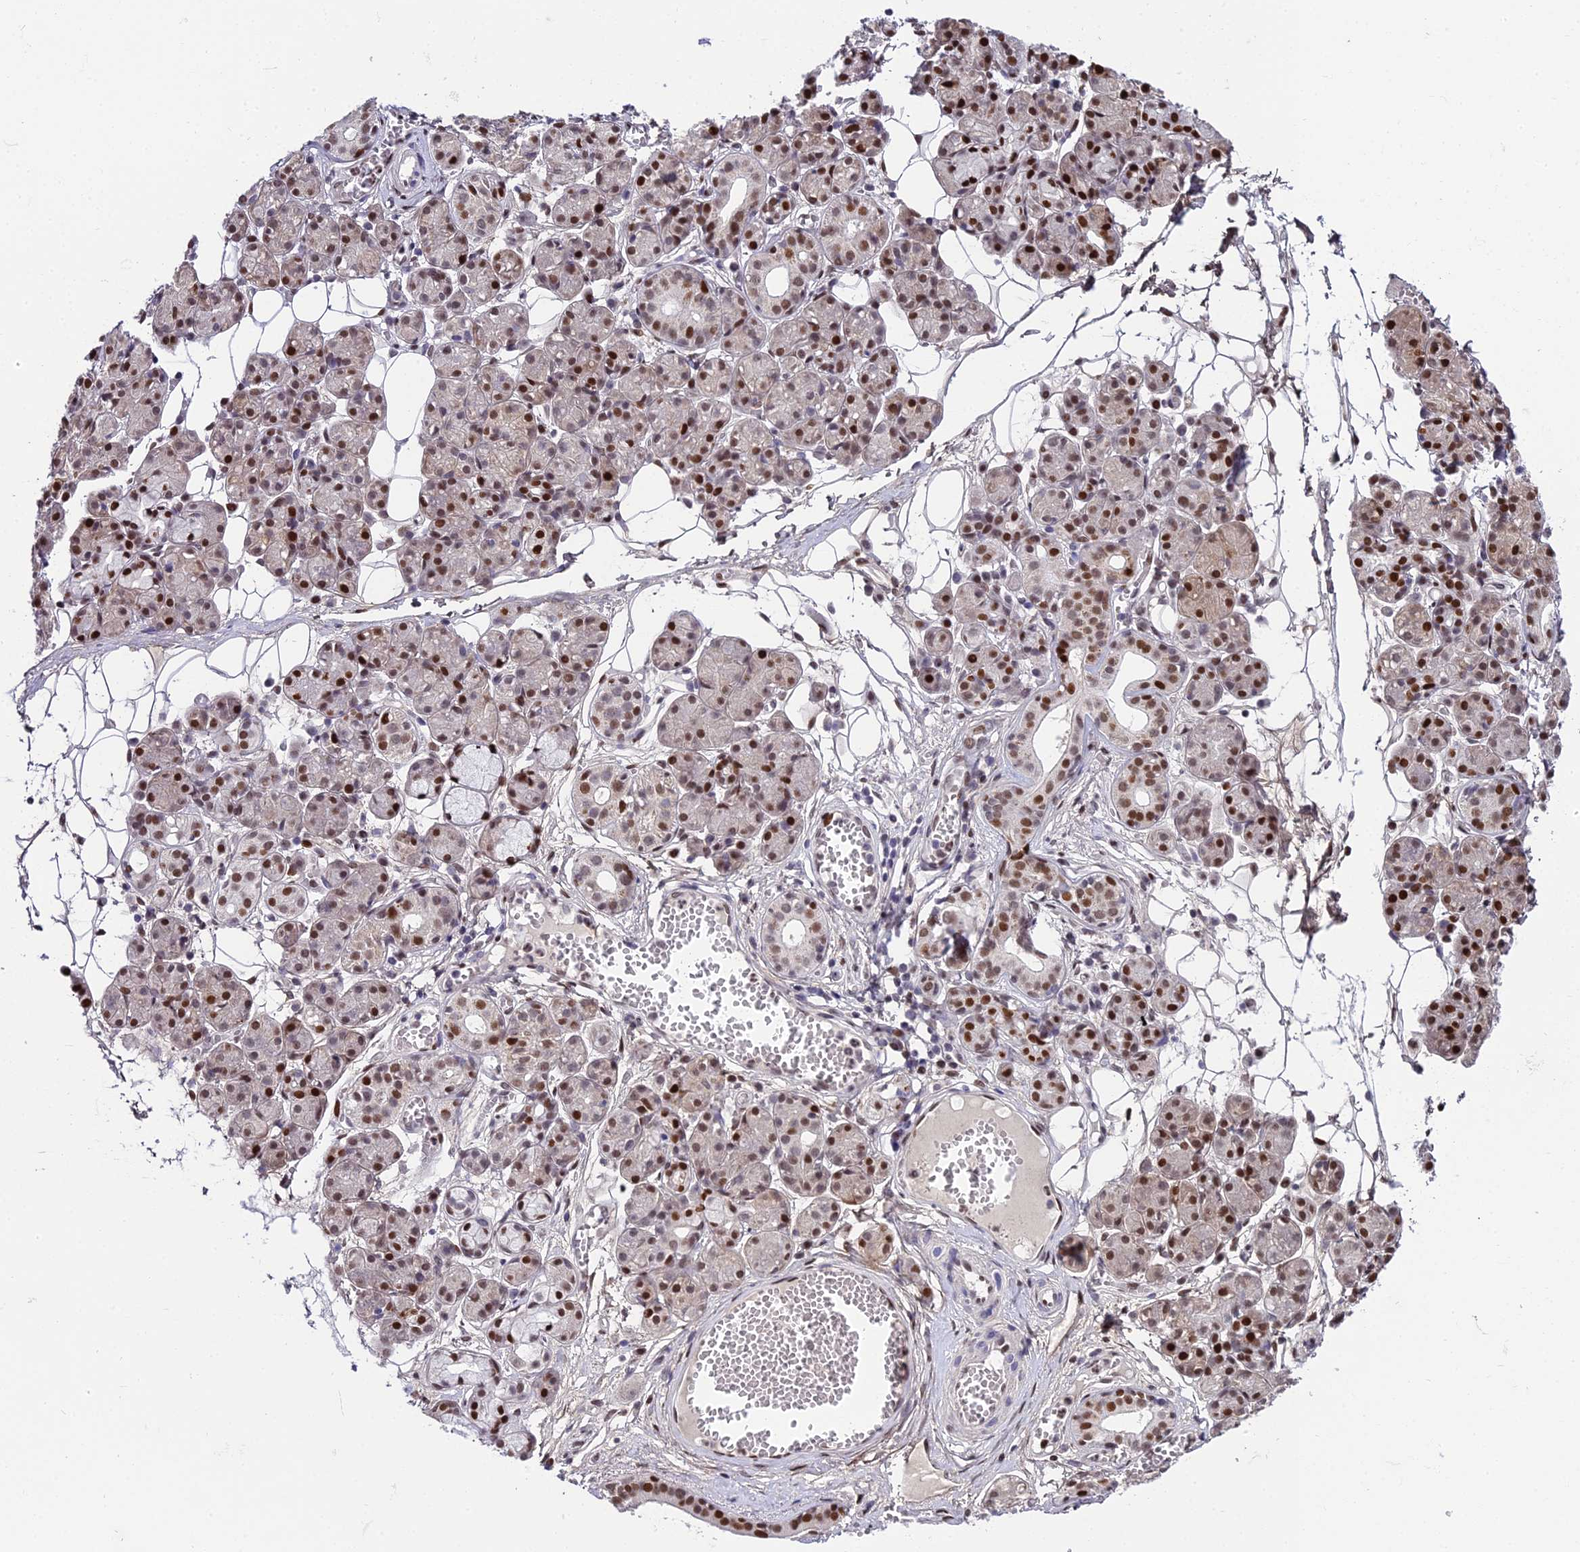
{"staining": {"intensity": "strong", "quantity": "25%-75%", "location": "nuclear"}, "tissue": "salivary gland", "cell_type": "Glandular cells", "image_type": "normal", "snomed": [{"axis": "morphology", "description": "Normal tissue, NOS"}, {"axis": "topography", "description": "Salivary gland"}], "caption": "Protein staining of benign salivary gland demonstrates strong nuclear staining in about 25%-75% of glandular cells.", "gene": "ZNF707", "patient": {"sex": "male", "age": 63}}